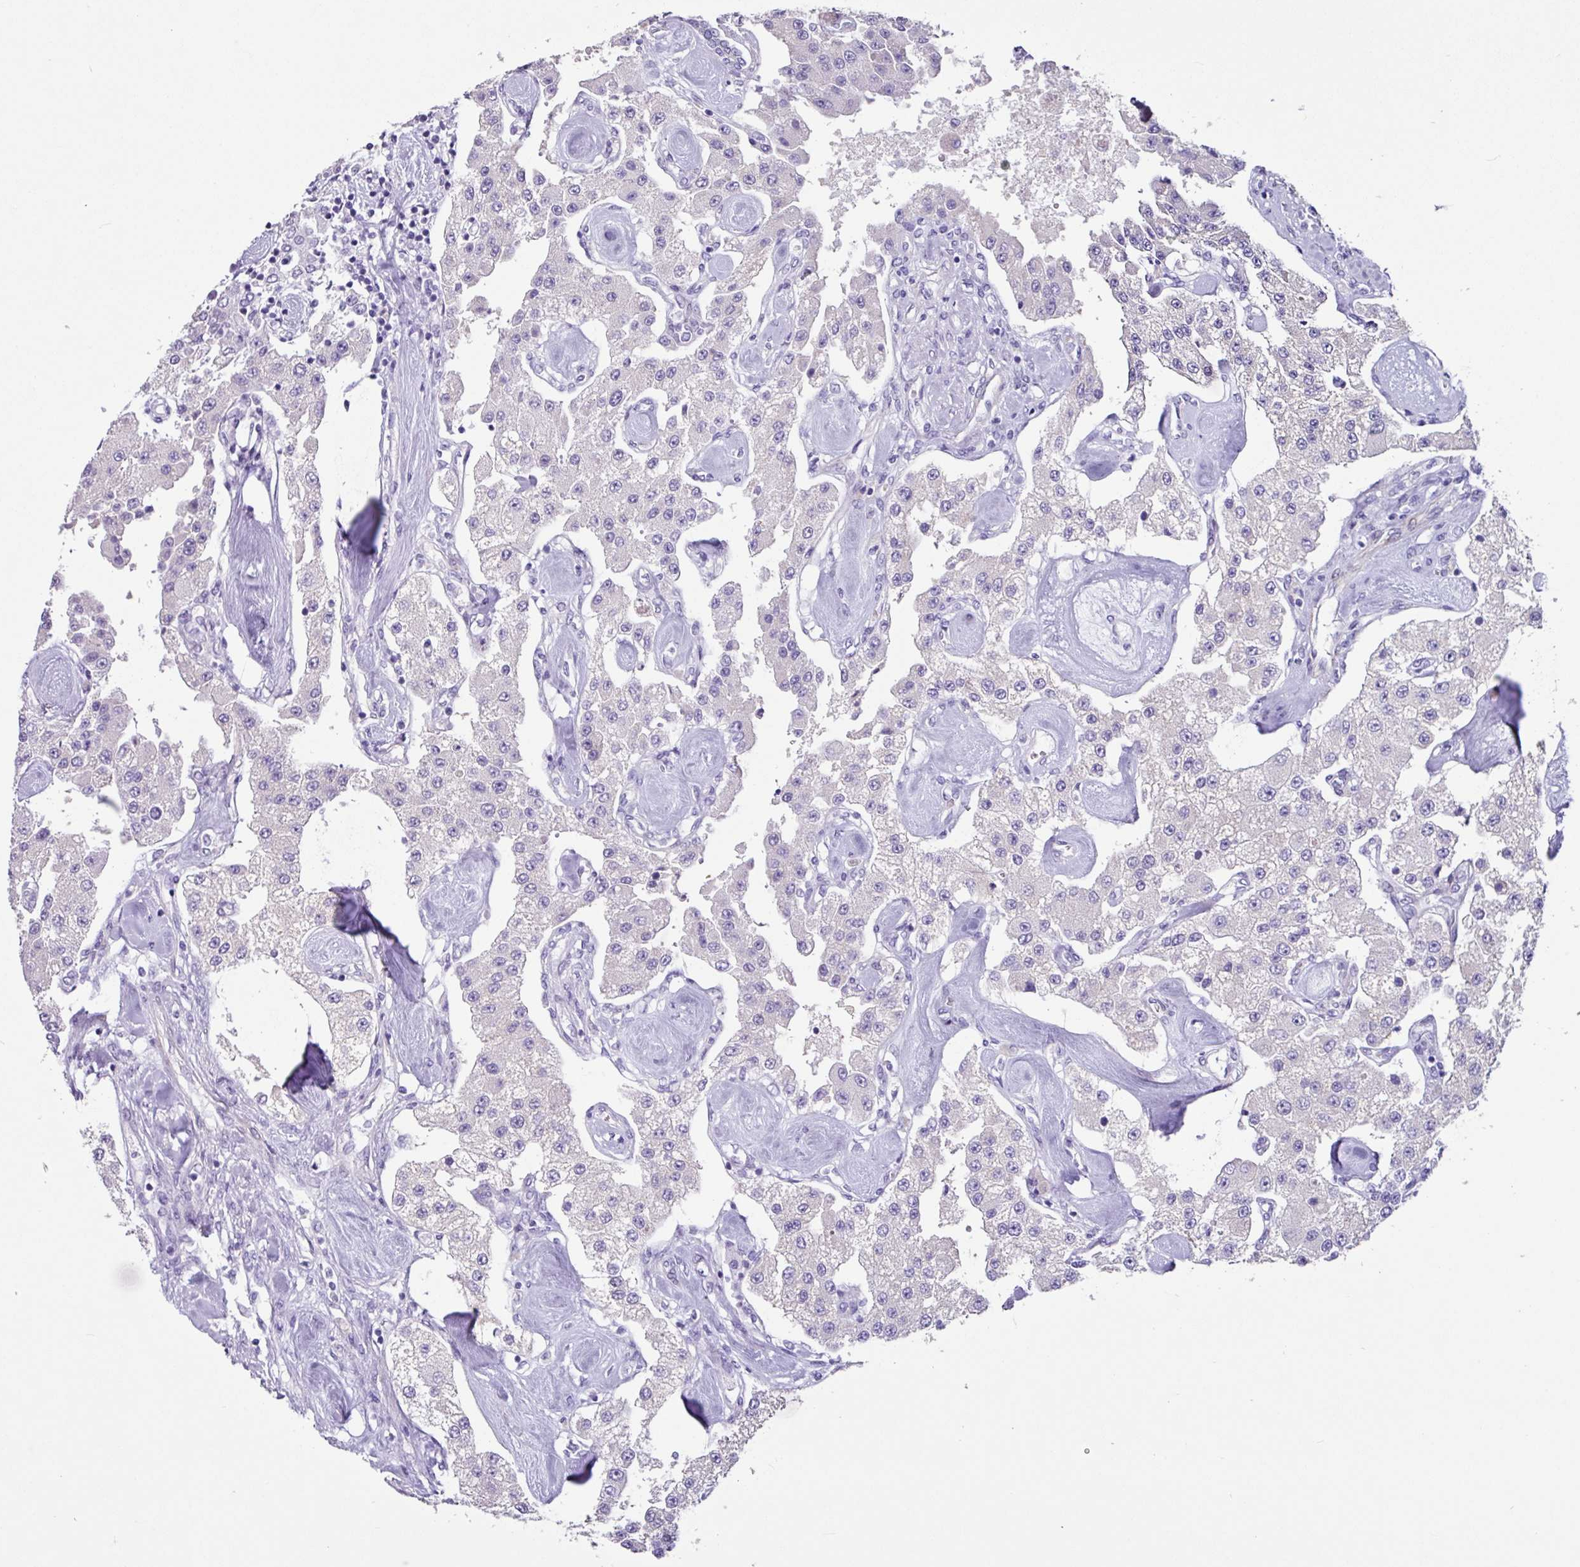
{"staining": {"intensity": "negative", "quantity": "none", "location": "none"}, "tissue": "carcinoid", "cell_type": "Tumor cells", "image_type": "cancer", "snomed": [{"axis": "morphology", "description": "Carcinoid, malignant, NOS"}, {"axis": "topography", "description": "Pancreas"}], "caption": "DAB immunohistochemical staining of carcinoid shows no significant expression in tumor cells. (DAB immunohistochemistry (IHC) with hematoxylin counter stain).", "gene": "OTX1", "patient": {"sex": "male", "age": 41}}